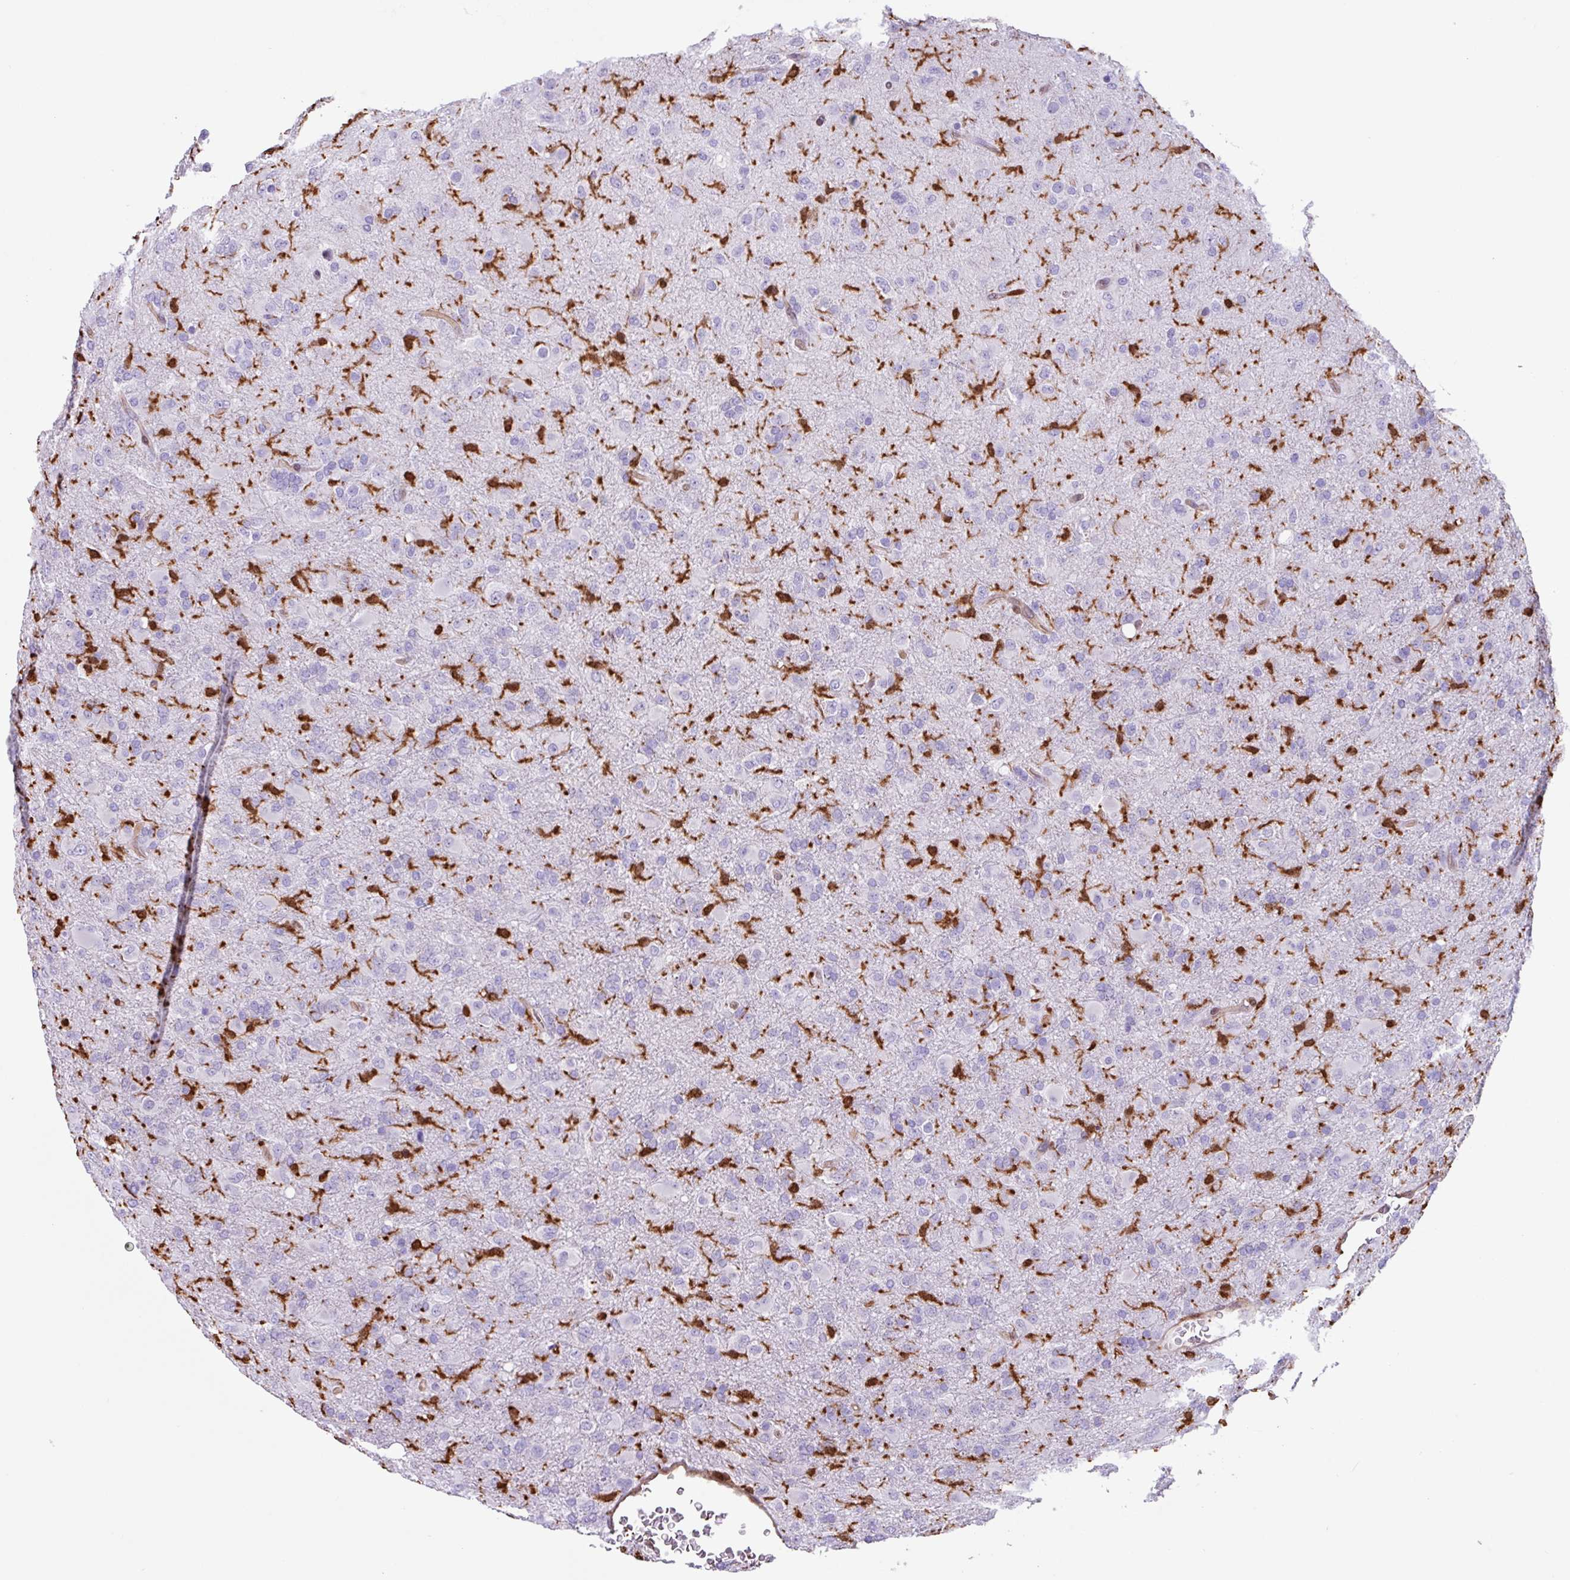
{"staining": {"intensity": "negative", "quantity": "none", "location": "none"}, "tissue": "glioma", "cell_type": "Tumor cells", "image_type": "cancer", "snomed": [{"axis": "morphology", "description": "Glioma, malignant, Low grade"}, {"axis": "topography", "description": "Brain"}], "caption": "There is no significant staining in tumor cells of malignant glioma (low-grade).", "gene": "ARHGDIB", "patient": {"sex": "male", "age": 65}}